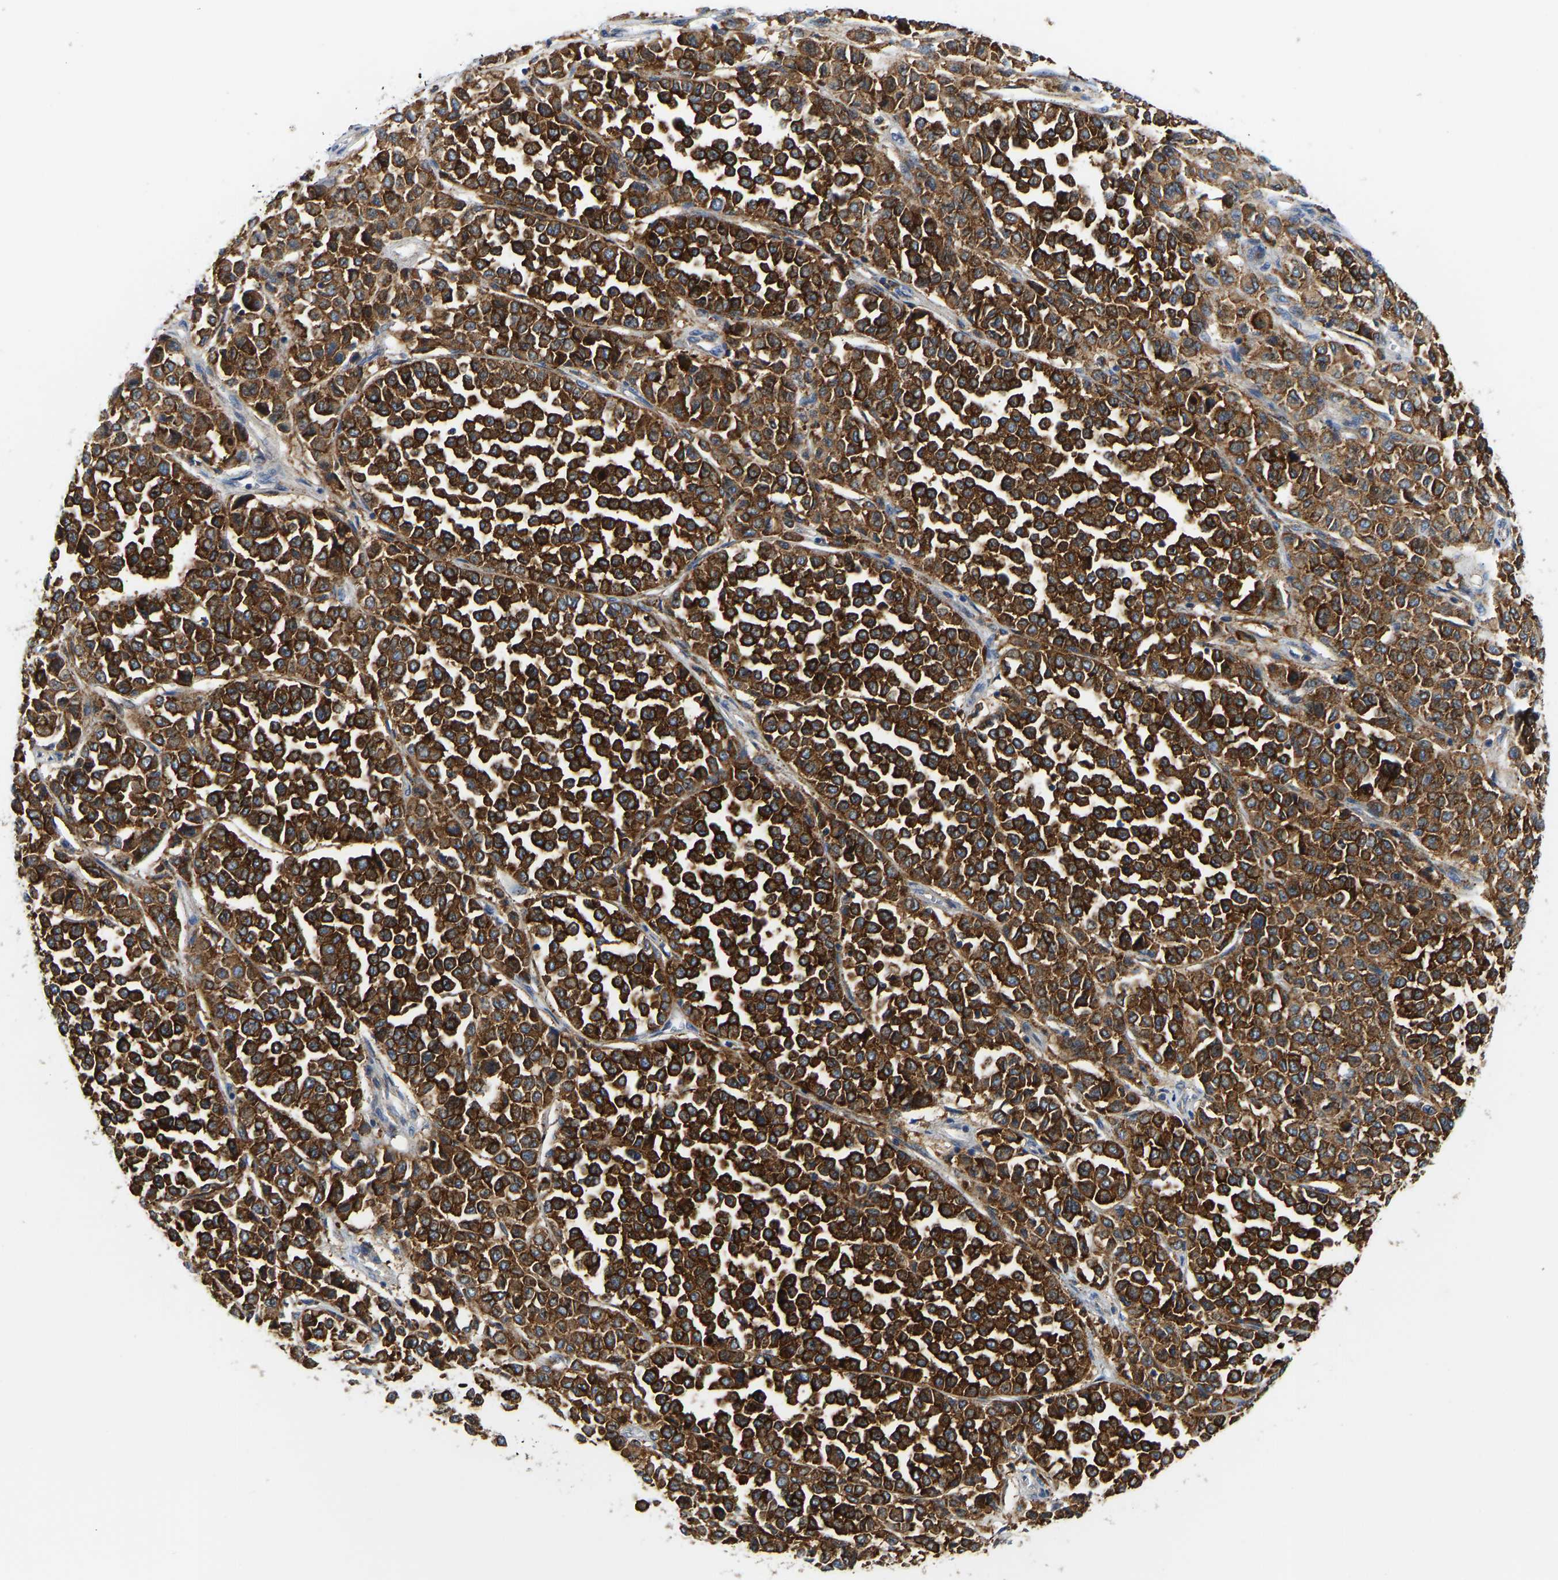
{"staining": {"intensity": "strong", "quantity": ">75%", "location": "cytoplasmic/membranous"}, "tissue": "melanoma", "cell_type": "Tumor cells", "image_type": "cancer", "snomed": [{"axis": "morphology", "description": "Malignant melanoma, Metastatic site"}, {"axis": "topography", "description": "Pancreas"}], "caption": "Melanoma stained for a protein exhibits strong cytoplasmic/membranous positivity in tumor cells.", "gene": "ATP6V1E1", "patient": {"sex": "female", "age": 30}}